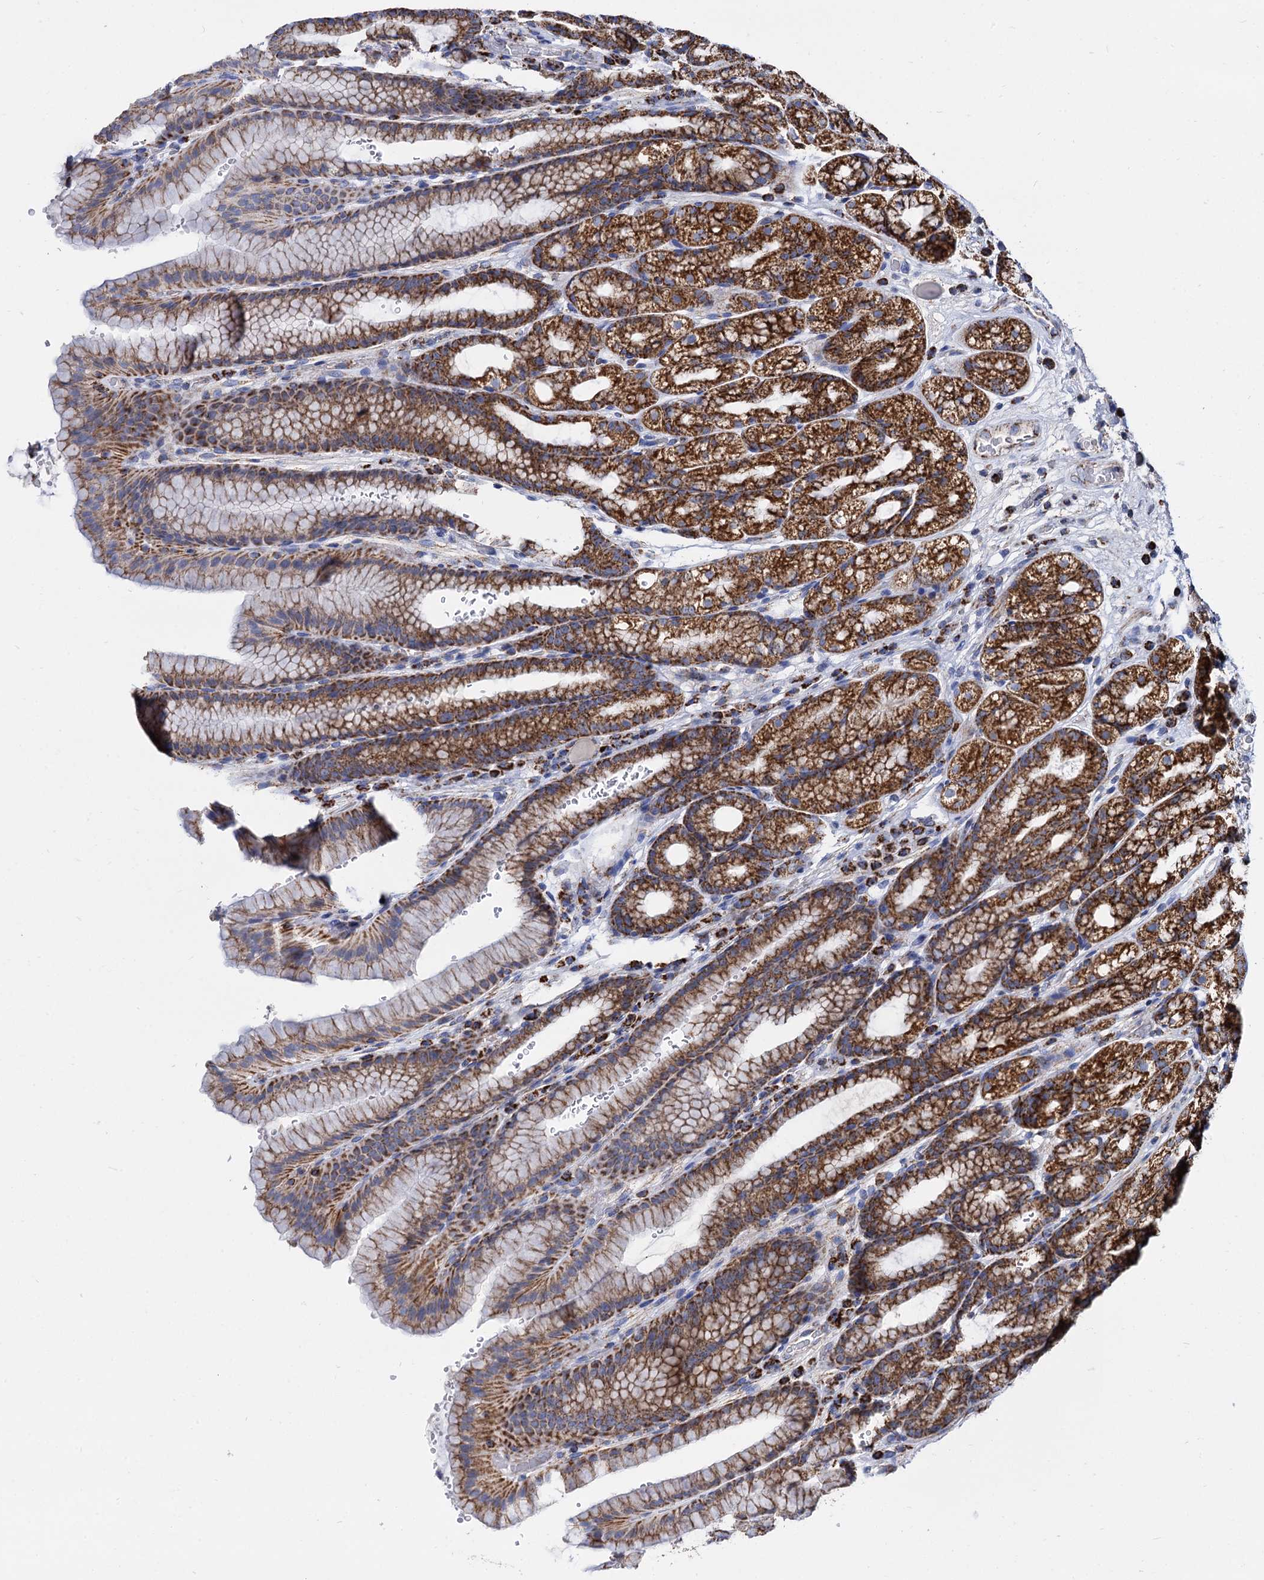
{"staining": {"intensity": "strong", "quantity": ">75%", "location": "cytoplasmic/membranous"}, "tissue": "stomach", "cell_type": "Glandular cells", "image_type": "normal", "snomed": [{"axis": "morphology", "description": "Normal tissue, NOS"}, {"axis": "morphology", "description": "Adenocarcinoma, NOS"}, {"axis": "topography", "description": "Stomach"}], "caption": "A brown stain highlights strong cytoplasmic/membranous positivity of a protein in glandular cells of benign stomach.", "gene": "TIMM10", "patient": {"sex": "male", "age": 57}}